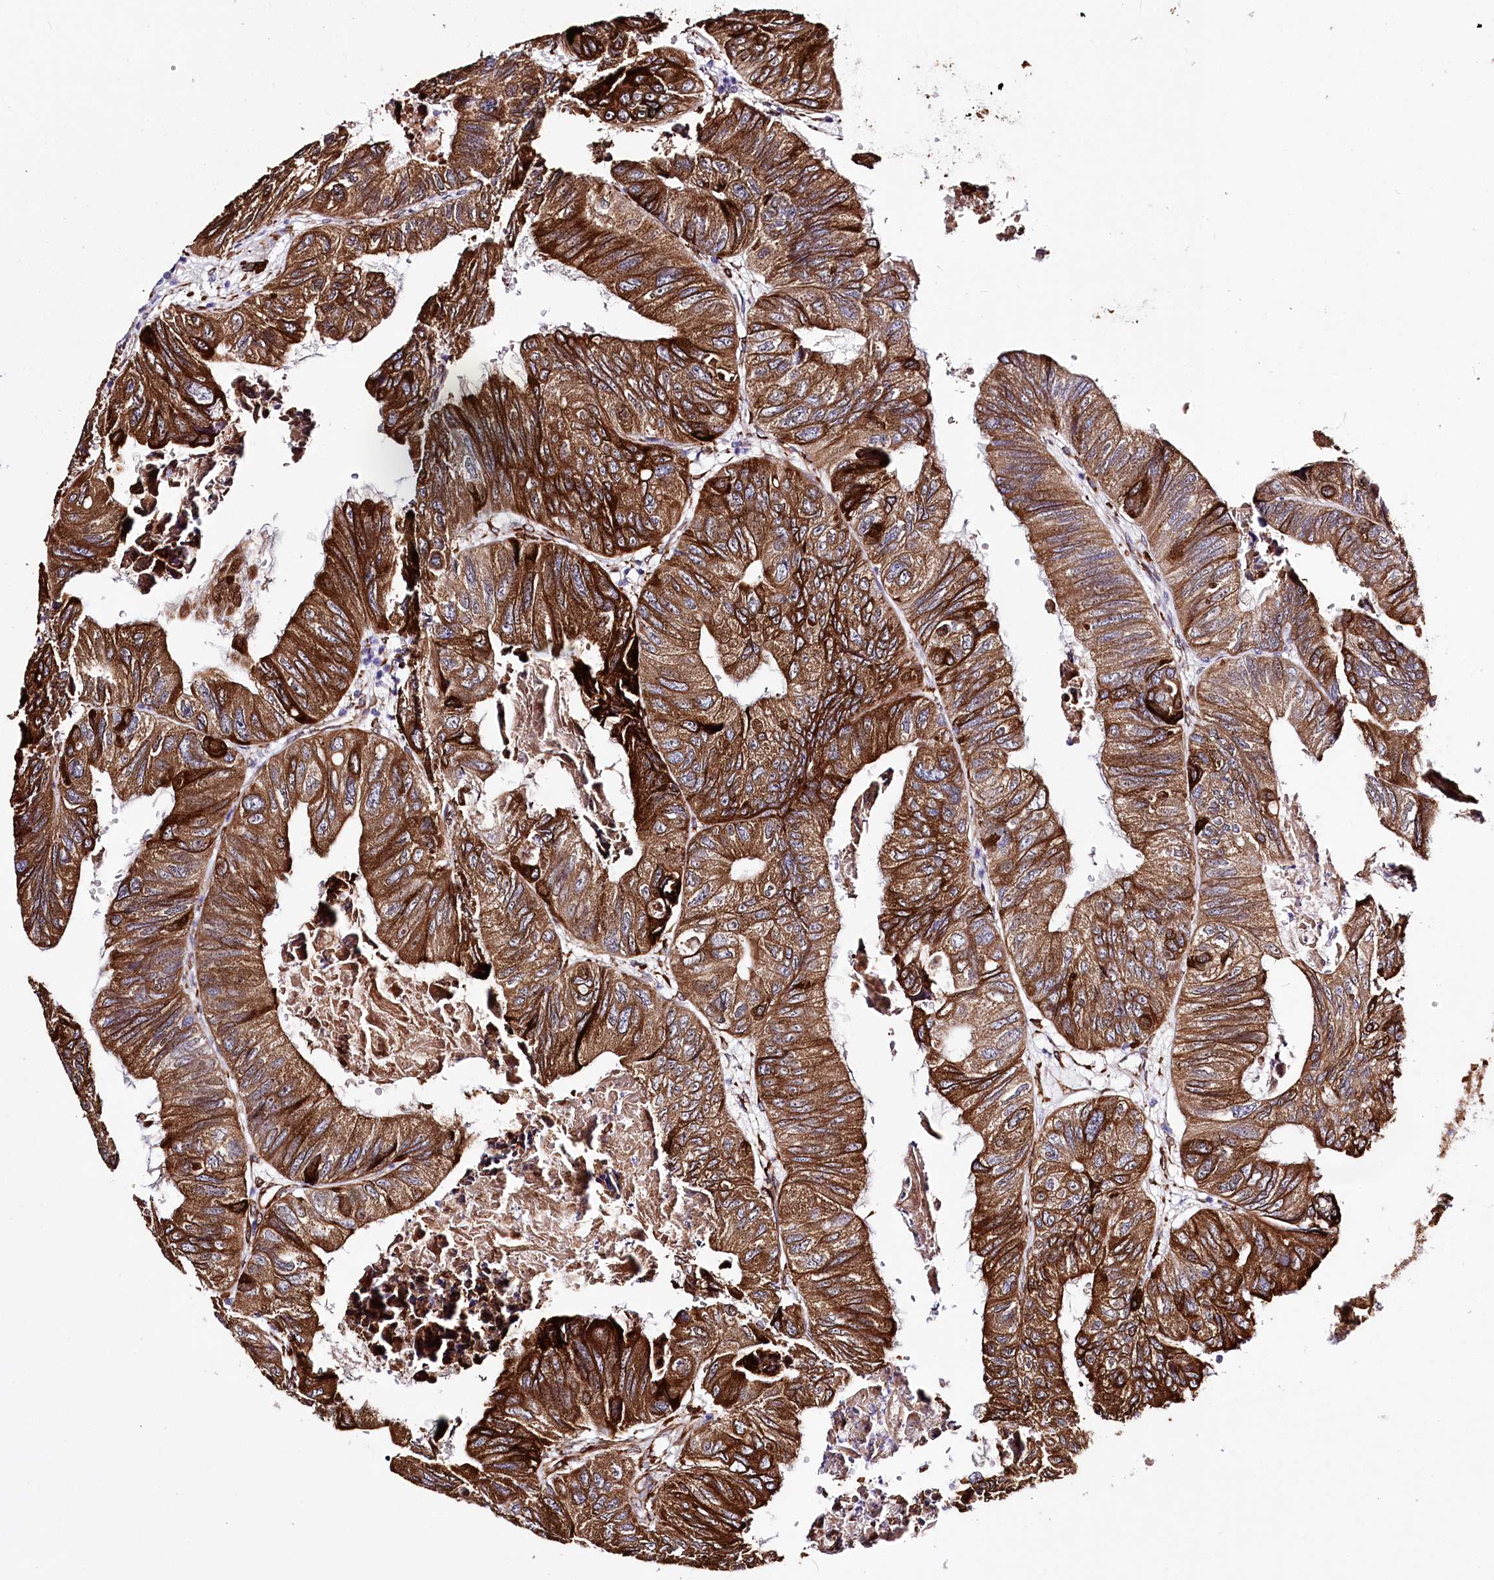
{"staining": {"intensity": "strong", "quantity": ">75%", "location": "cytoplasmic/membranous"}, "tissue": "colorectal cancer", "cell_type": "Tumor cells", "image_type": "cancer", "snomed": [{"axis": "morphology", "description": "Adenocarcinoma, NOS"}, {"axis": "topography", "description": "Rectum"}], "caption": "Protein analysis of adenocarcinoma (colorectal) tissue demonstrates strong cytoplasmic/membranous staining in about >75% of tumor cells.", "gene": "WWC1", "patient": {"sex": "male", "age": 63}}